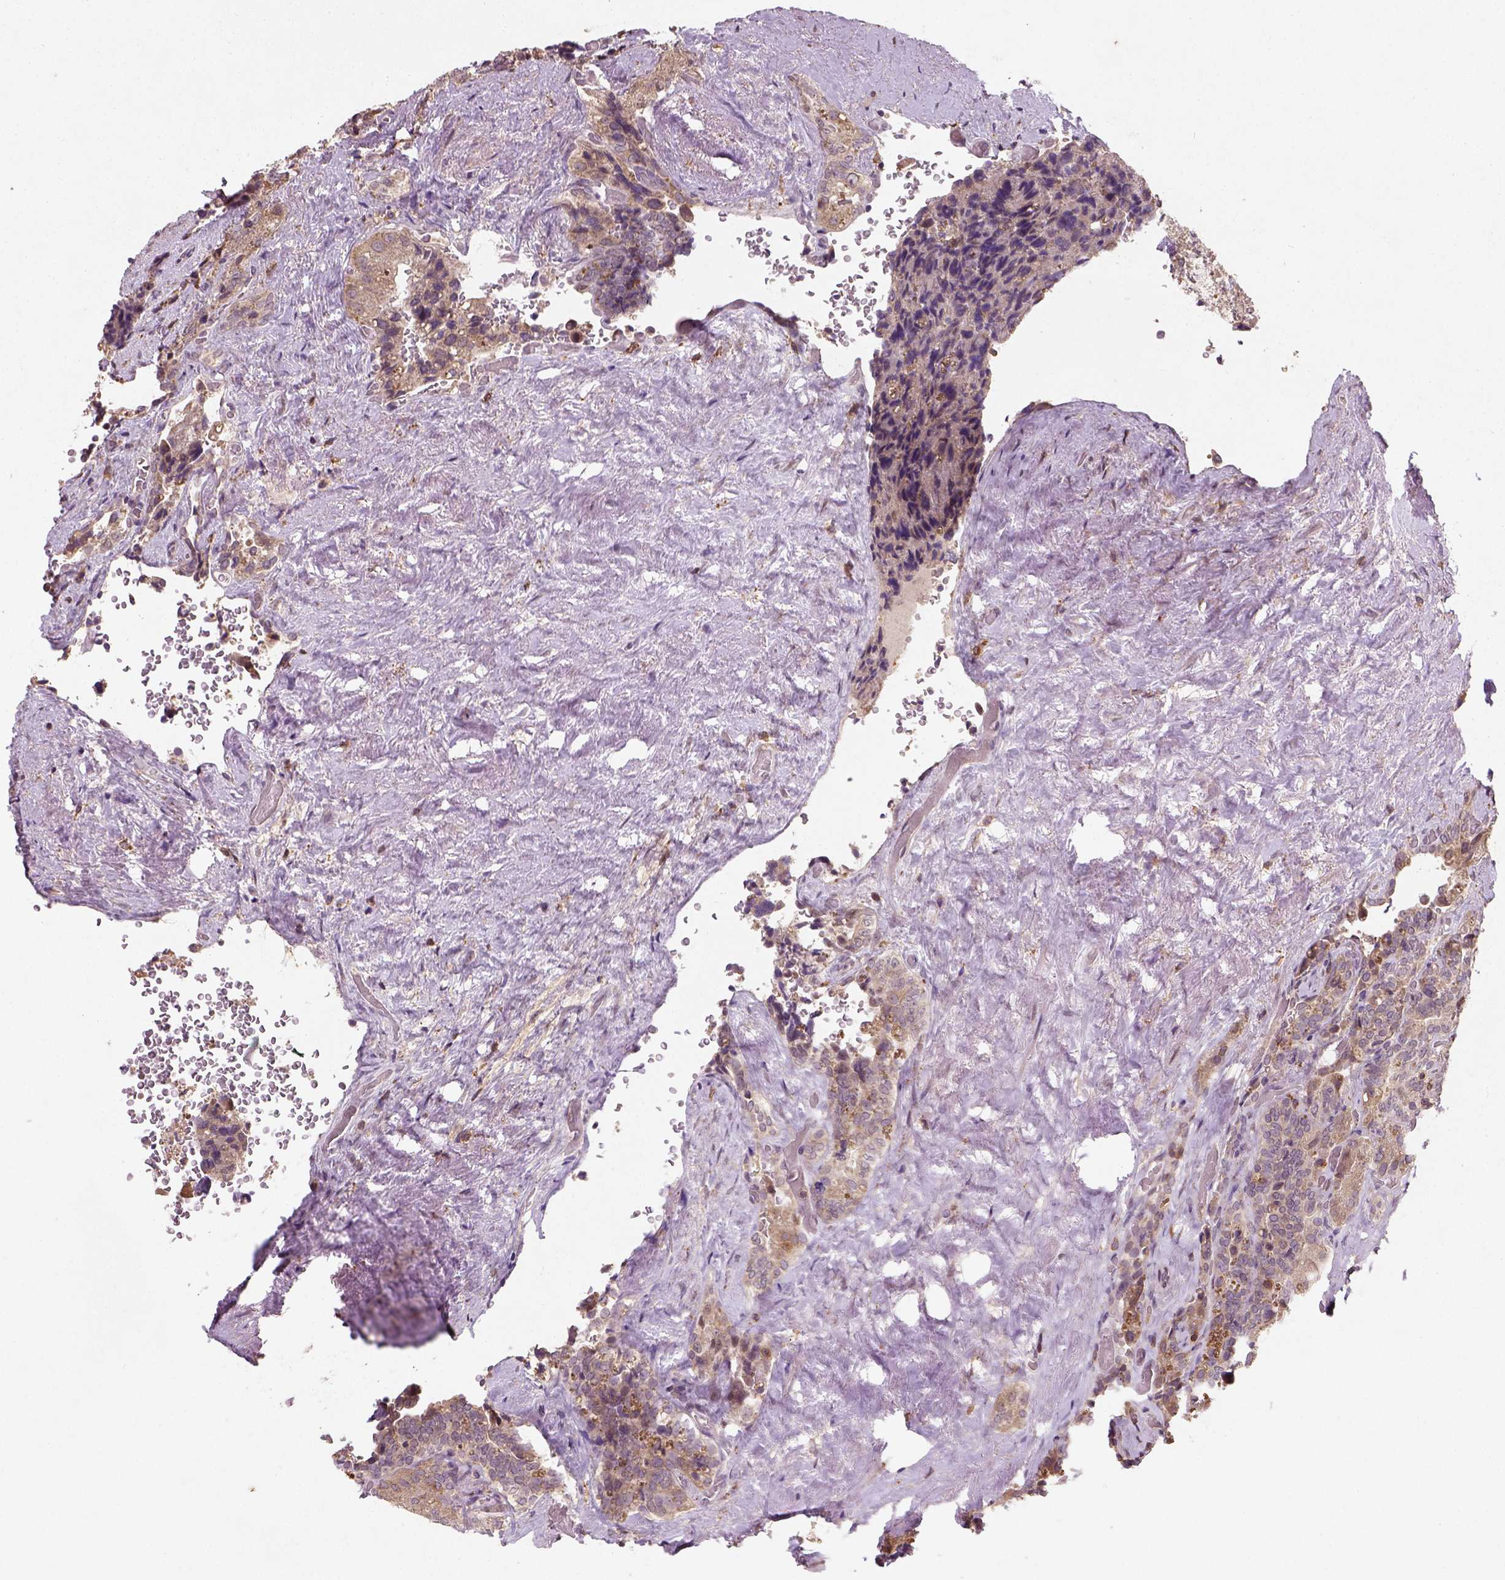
{"staining": {"intensity": "weak", "quantity": ">75%", "location": "cytoplasmic/membranous"}, "tissue": "seminal vesicle", "cell_type": "Glandular cells", "image_type": "normal", "snomed": [{"axis": "morphology", "description": "Normal tissue, NOS"}, {"axis": "topography", "description": "Seminal veicle"}], "caption": "Normal seminal vesicle exhibits weak cytoplasmic/membranous positivity in approximately >75% of glandular cells, visualized by immunohistochemistry. (brown staining indicates protein expression, while blue staining denotes nuclei).", "gene": "CAMKK1", "patient": {"sex": "male", "age": 69}}